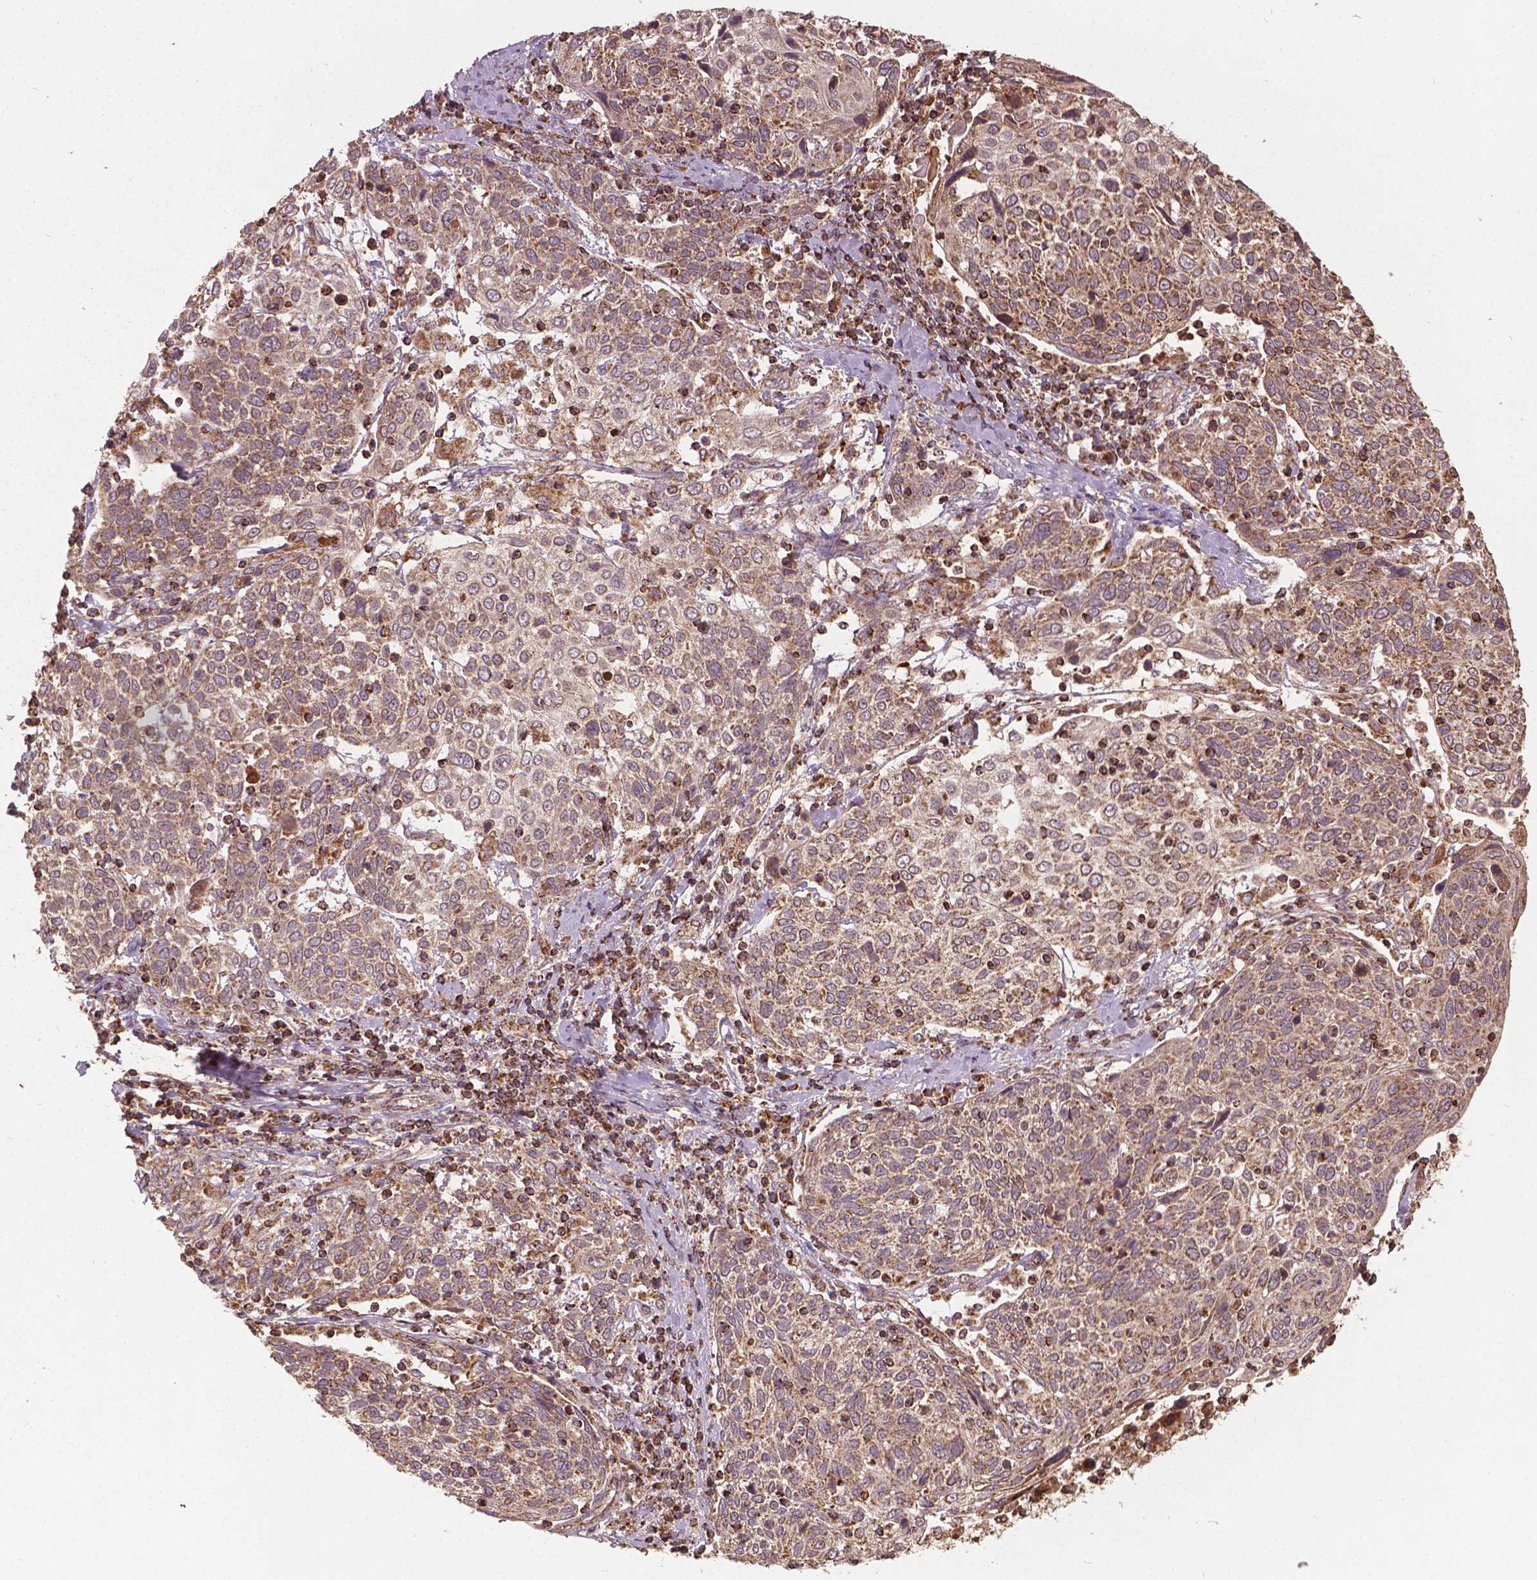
{"staining": {"intensity": "weak", "quantity": ">75%", "location": "cytoplasmic/membranous"}, "tissue": "cervical cancer", "cell_type": "Tumor cells", "image_type": "cancer", "snomed": [{"axis": "morphology", "description": "Squamous cell carcinoma, NOS"}, {"axis": "topography", "description": "Cervix"}], "caption": "This micrograph demonstrates immunohistochemistry (IHC) staining of human squamous cell carcinoma (cervical), with low weak cytoplasmic/membranous staining in about >75% of tumor cells.", "gene": "UBXN2A", "patient": {"sex": "female", "age": 61}}